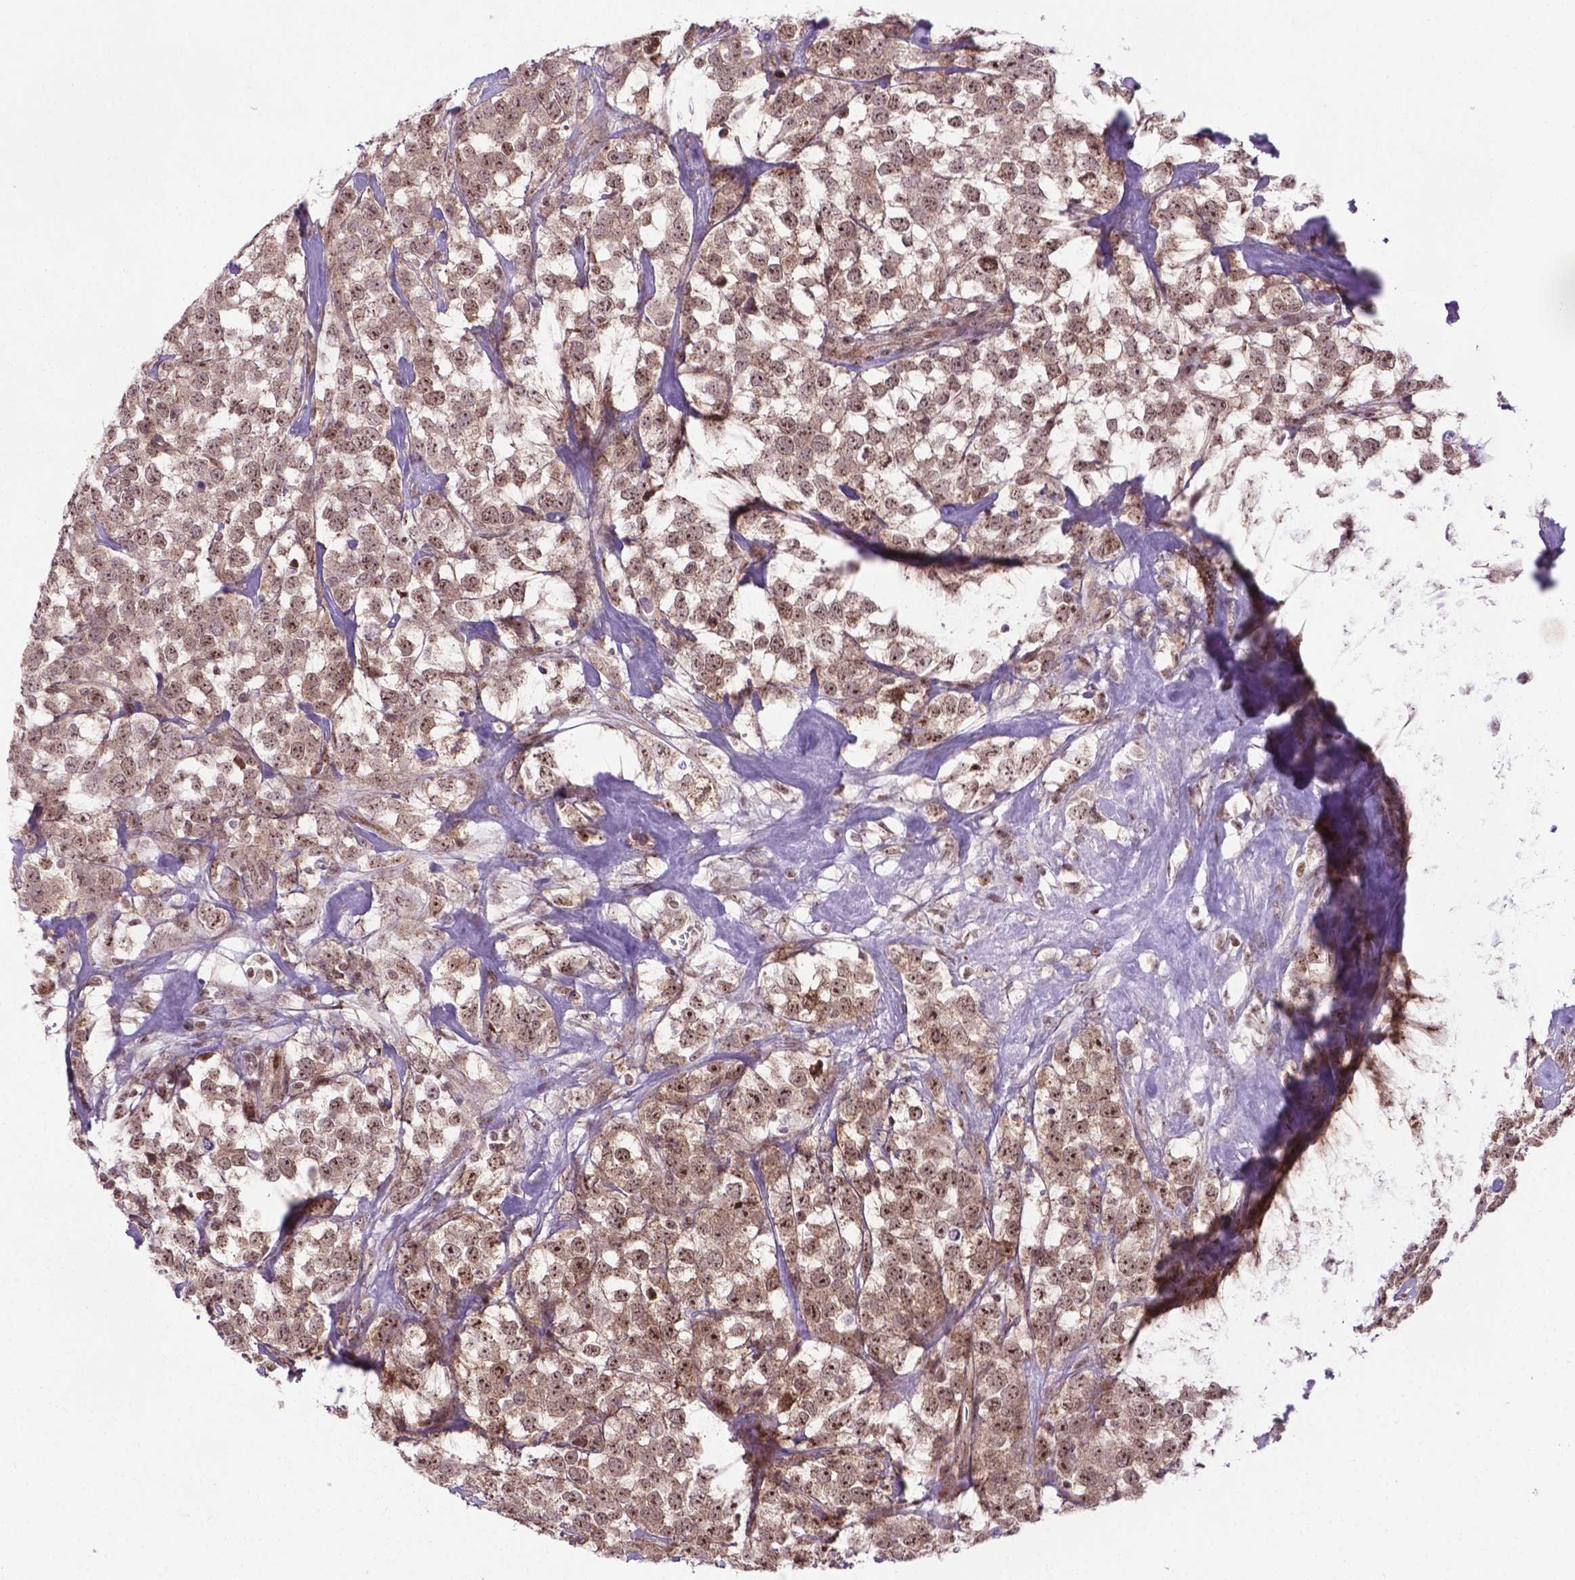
{"staining": {"intensity": "moderate", "quantity": ">75%", "location": "cytoplasmic/membranous,nuclear"}, "tissue": "testis cancer", "cell_type": "Tumor cells", "image_type": "cancer", "snomed": [{"axis": "morphology", "description": "Seminoma, NOS"}, {"axis": "topography", "description": "Testis"}], "caption": "Protein staining exhibits moderate cytoplasmic/membranous and nuclear expression in approximately >75% of tumor cells in testis seminoma.", "gene": "CSNK2A1", "patient": {"sex": "male", "age": 59}}